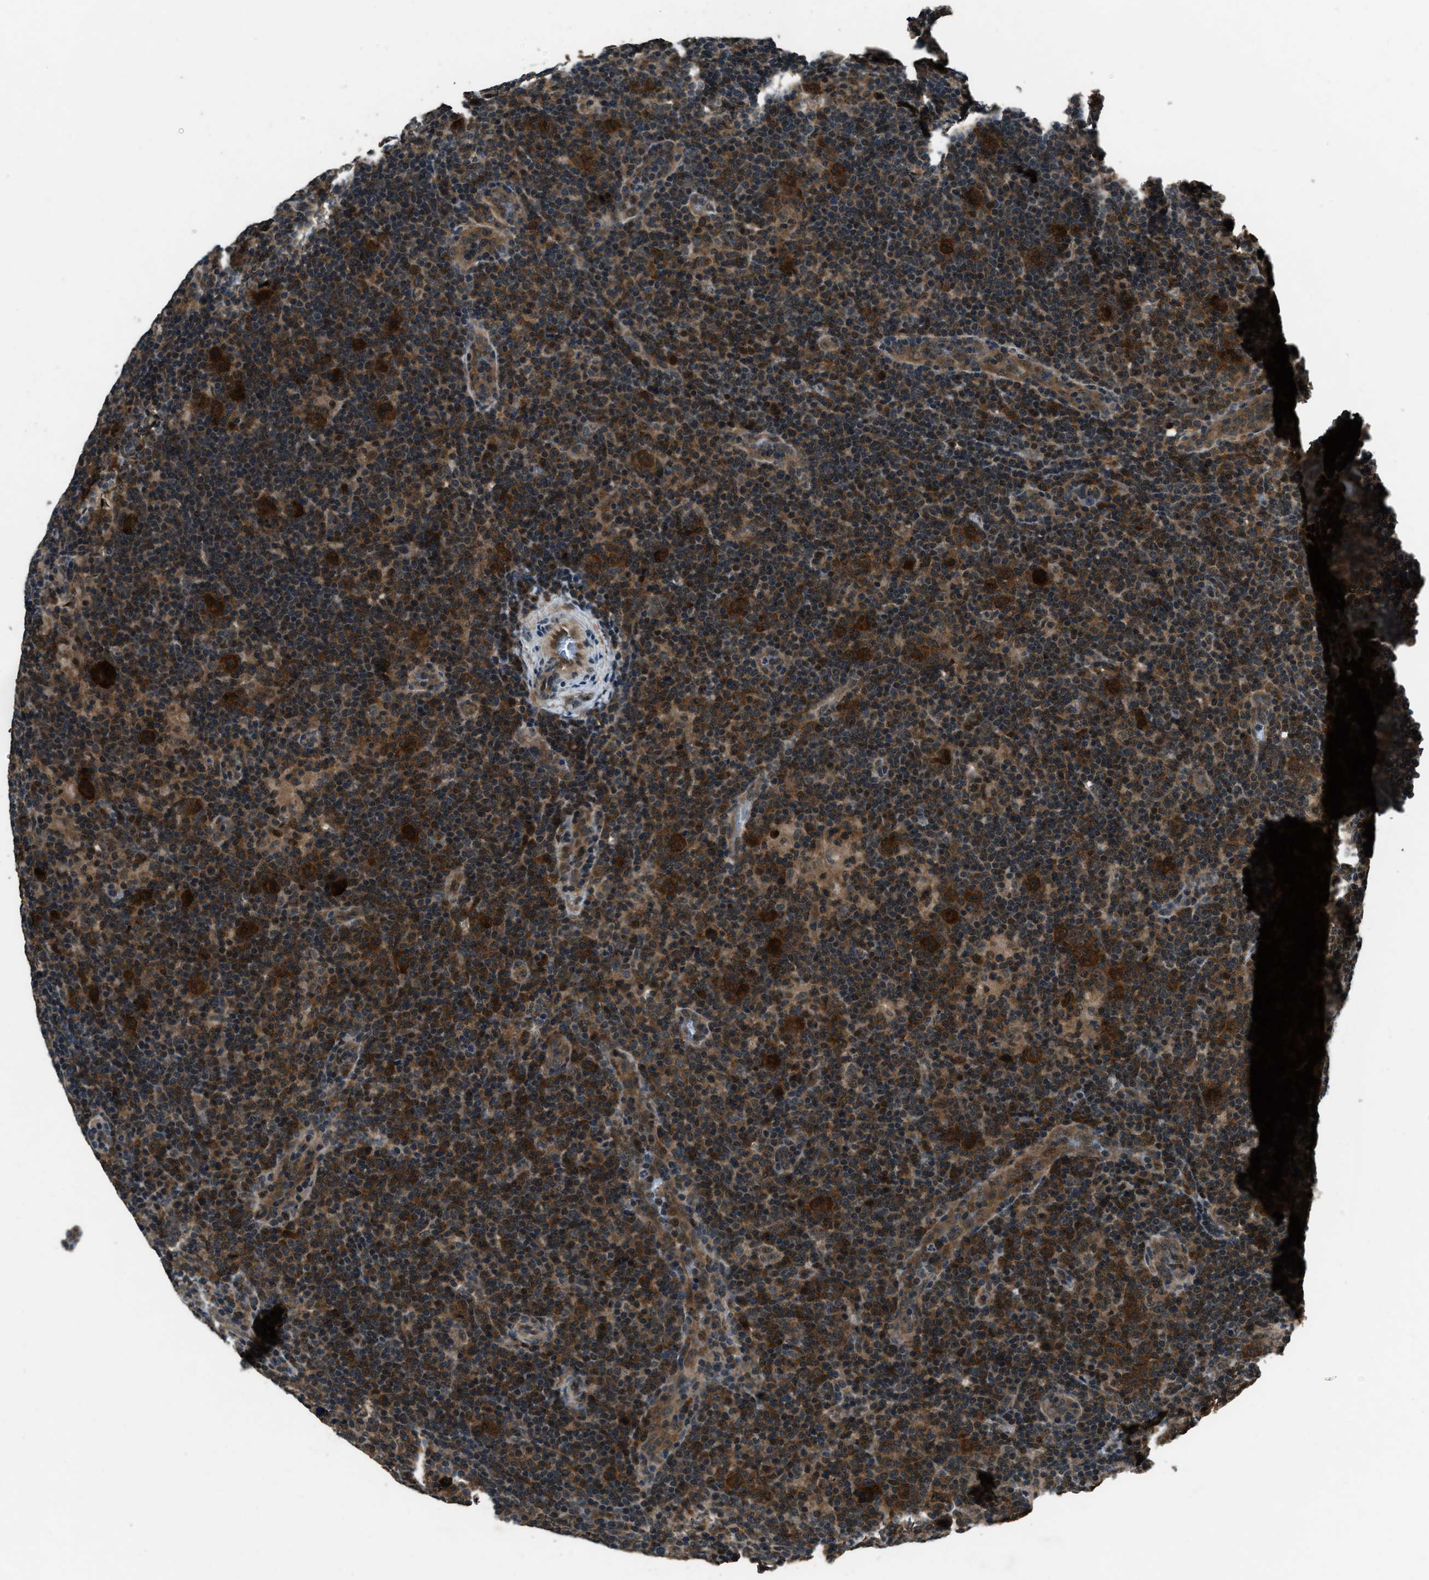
{"staining": {"intensity": "strong", "quantity": ">75%", "location": "cytoplasmic/membranous"}, "tissue": "lymphoma", "cell_type": "Tumor cells", "image_type": "cancer", "snomed": [{"axis": "morphology", "description": "Hodgkin's disease, NOS"}, {"axis": "topography", "description": "Lymph node"}], "caption": "Immunohistochemical staining of human Hodgkin's disease reveals strong cytoplasmic/membranous protein positivity in about >75% of tumor cells.", "gene": "NUDCD3", "patient": {"sex": "female", "age": 57}}